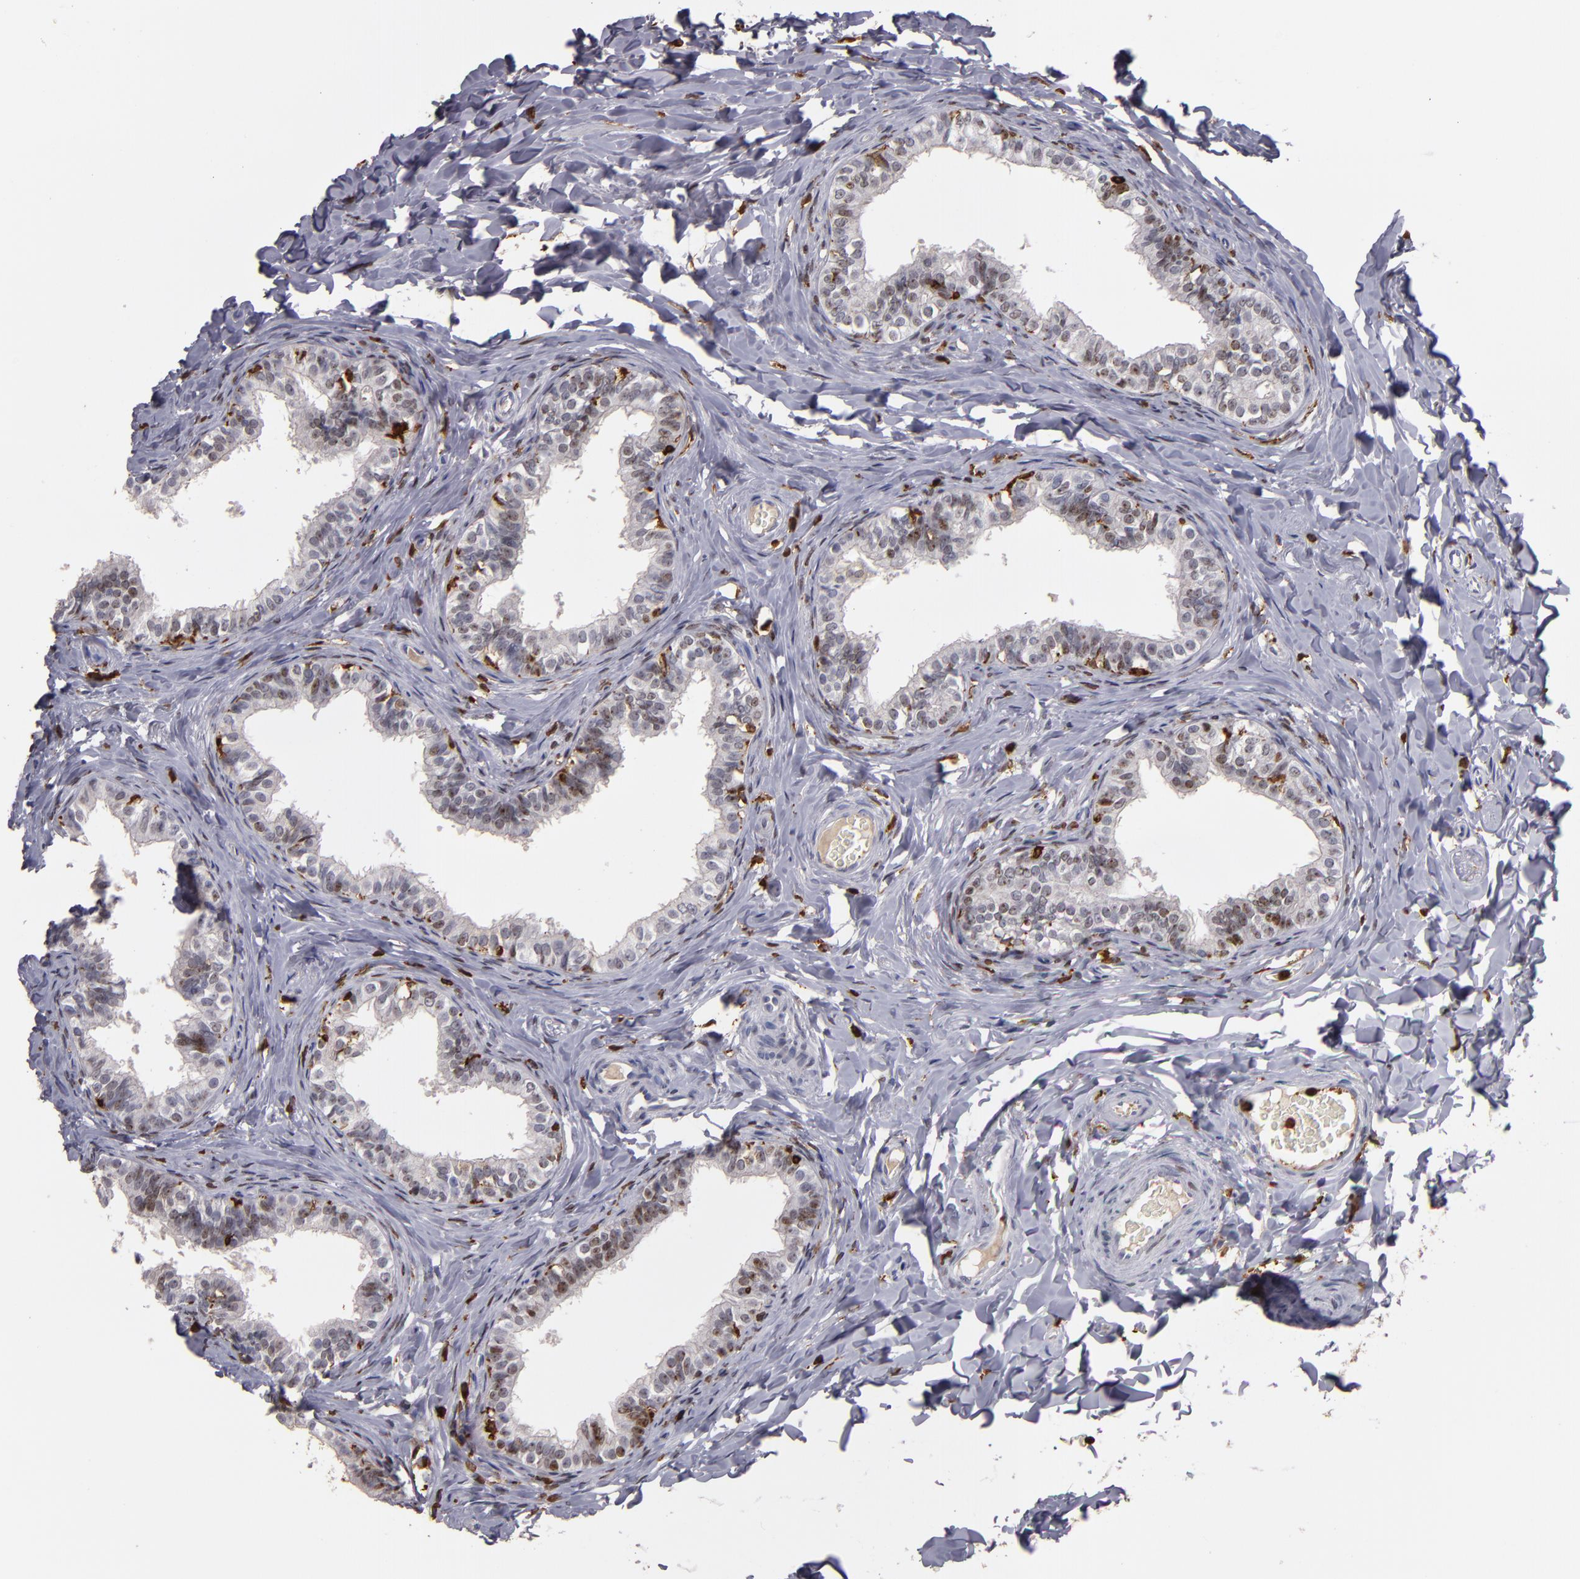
{"staining": {"intensity": "weak", "quantity": "<25%", "location": "nuclear"}, "tissue": "epididymis", "cell_type": "Glandular cells", "image_type": "normal", "snomed": [{"axis": "morphology", "description": "Normal tissue, NOS"}, {"axis": "topography", "description": "Soft tissue"}, {"axis": "topography", "description": "Epididymis"}], "caption": "Immunohistochemistry of unremarkable epididymis exhibits no positivity in glandular cells. (DAB immunohistochemistry with hematoxylin counter stain).", "gene": "WAS", "patient": {"sex": "male", "age": 26}}